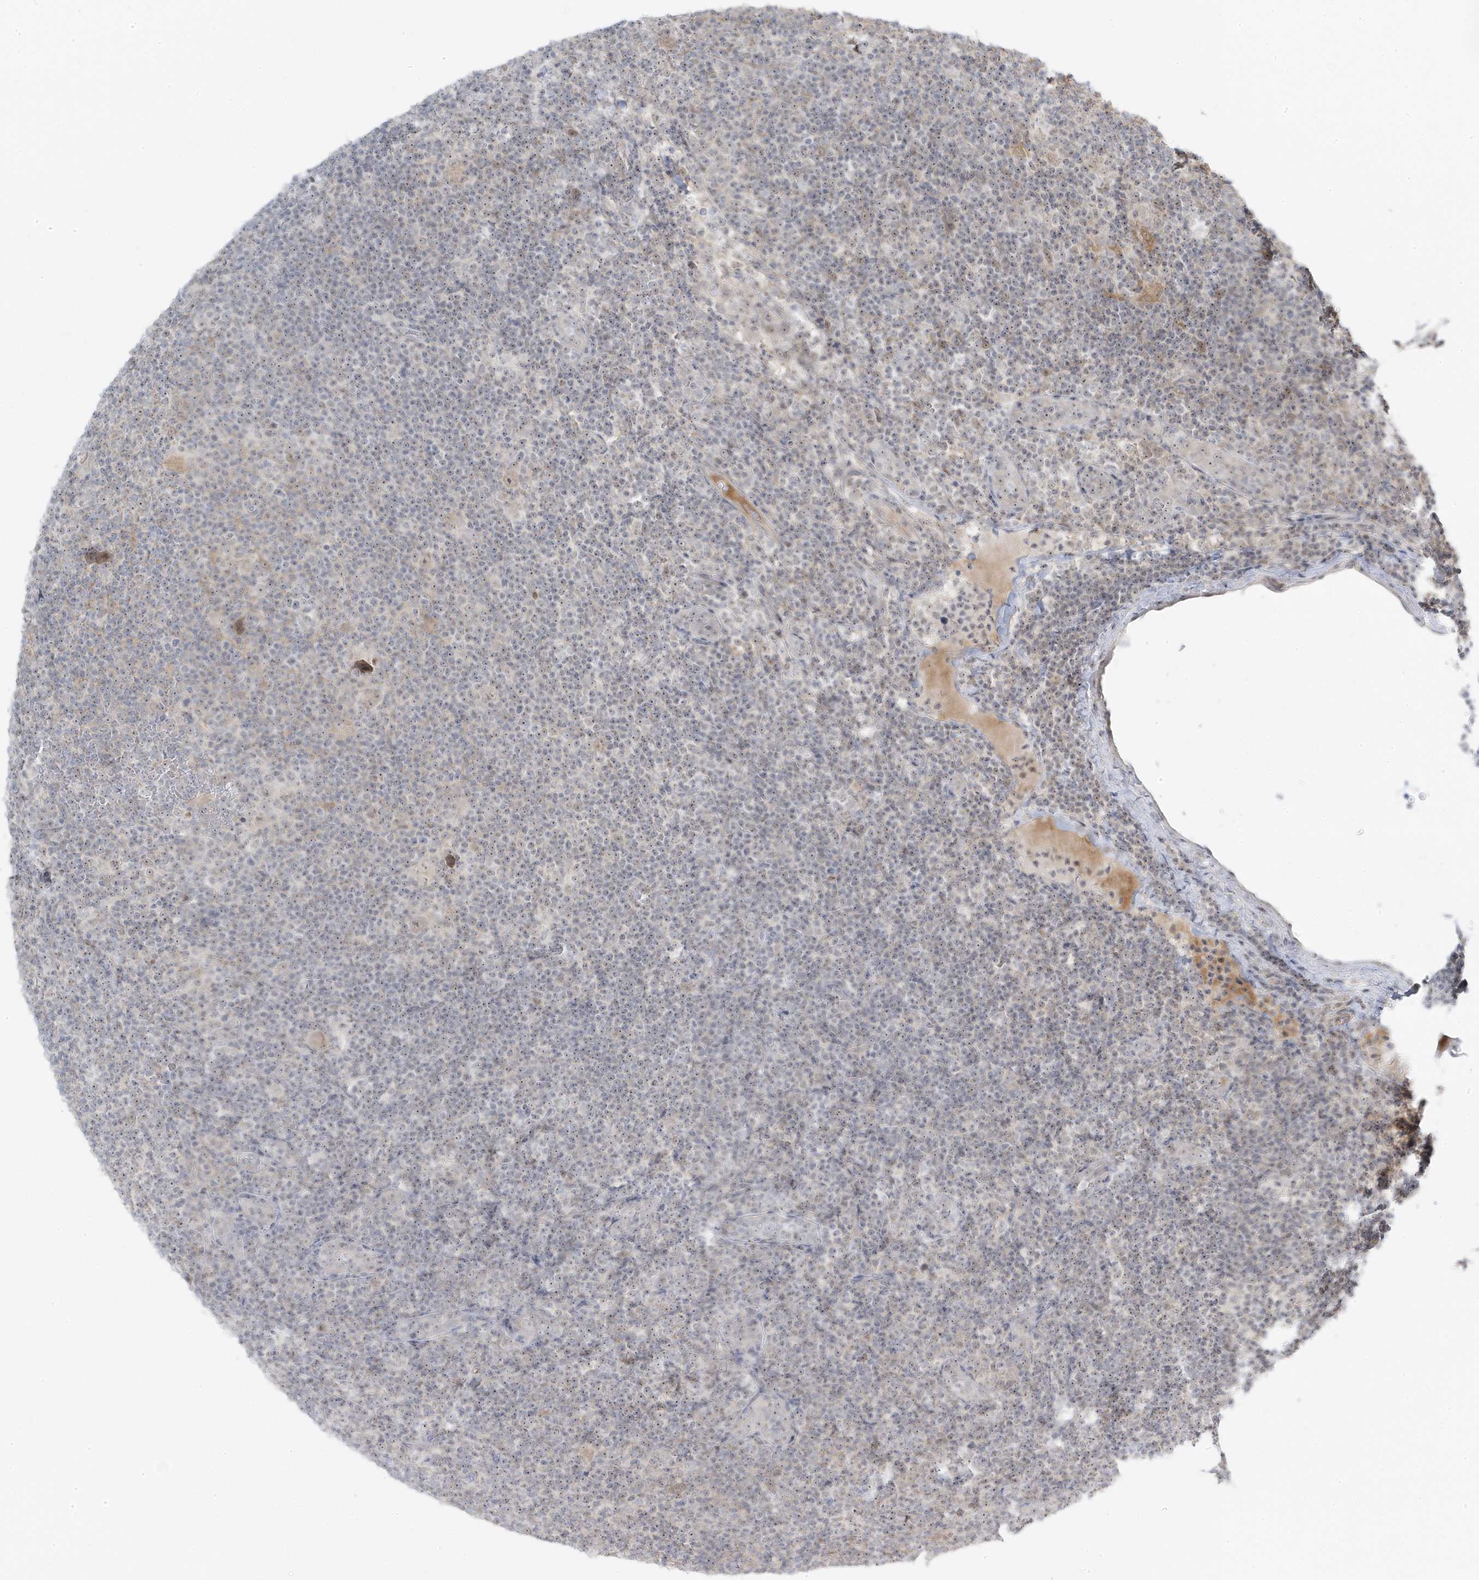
{"staining": {"intensity": "weak", "quantity": ">75%", "location": "nuclear"}, "tissue": "lymphoma", "cell_type": "Tumor cells", "image_type": "cancer", "snomed": [{"axis": "morphology", "description": "Hodgkin's disease, NOS"}, {"axis": "topography", "description": "Lymph node"}], "caption": "High-power microscopy captured an immunohistochemistry (IHC) histopathology image of Hodgkin's disease, revealing weak nuclear staining in about >75% of tumor cells. (DAB = brown stain, brightfield microscopy at high magnification).", "gene": "TSEN15", "patient": {"sex": "female", "age": 57}}